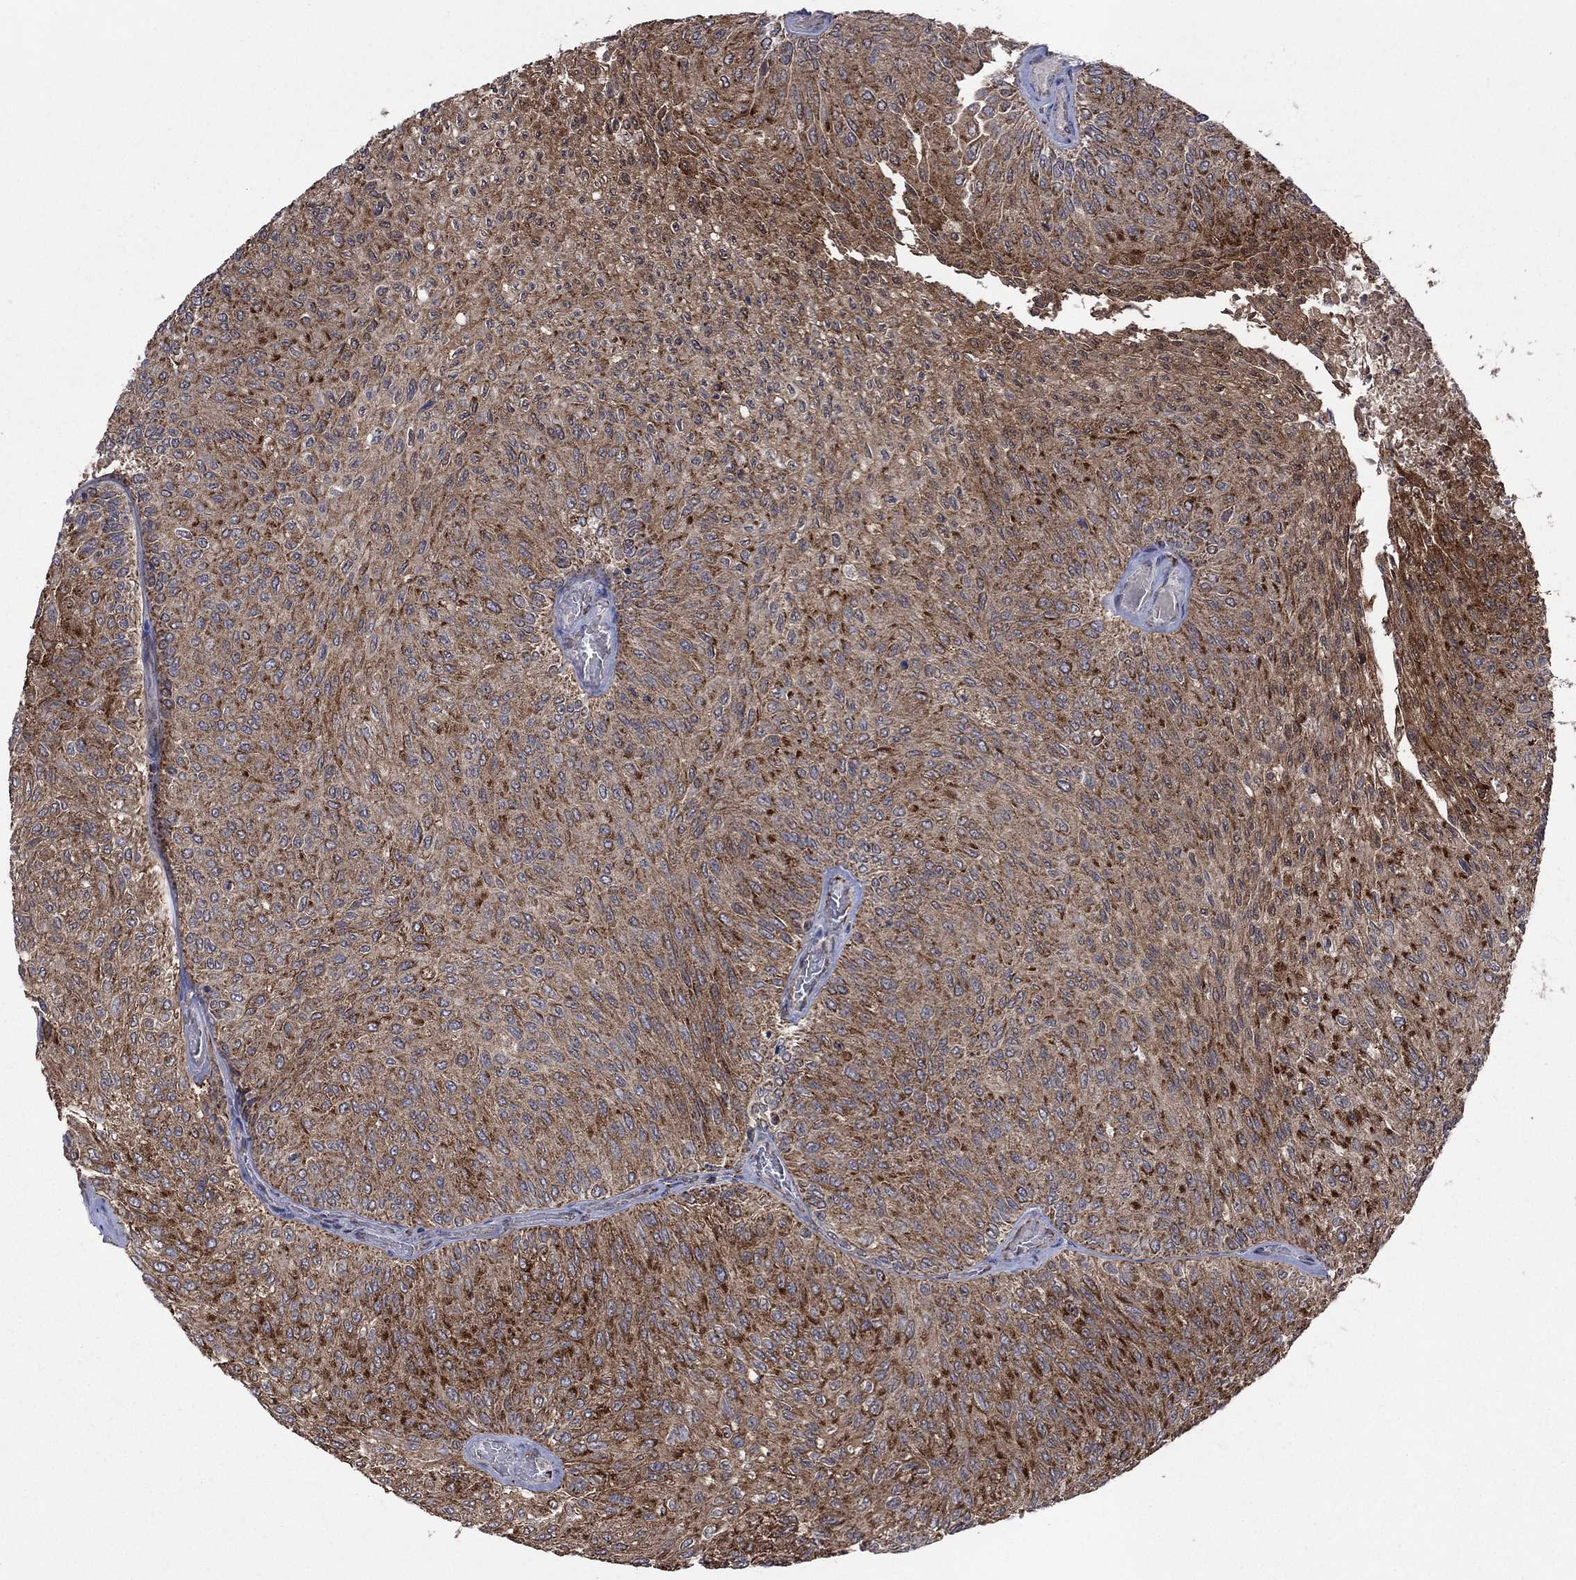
{"staining": {"intensity": "strong", "quantity": "25%-75%", "location": "cytoplasmic/membranous"}, "tissue": "urothelial cancer", "cell_type": "Tumor cells", "image_type": "cancer", "snomed": [{"axis": "morphology", "description": "Urothelial carcinoma, Low grade"}, {"axis": "topography", "description": "Urinary bladder"}], "caption": "Protein expression analysis of human urothelial cancer reveals strong cytoplasmic/membranous expression in about 25%-75% of tumor cells.", "gene": "DPH1", "patient": {"sex": "male", "age": 78}}